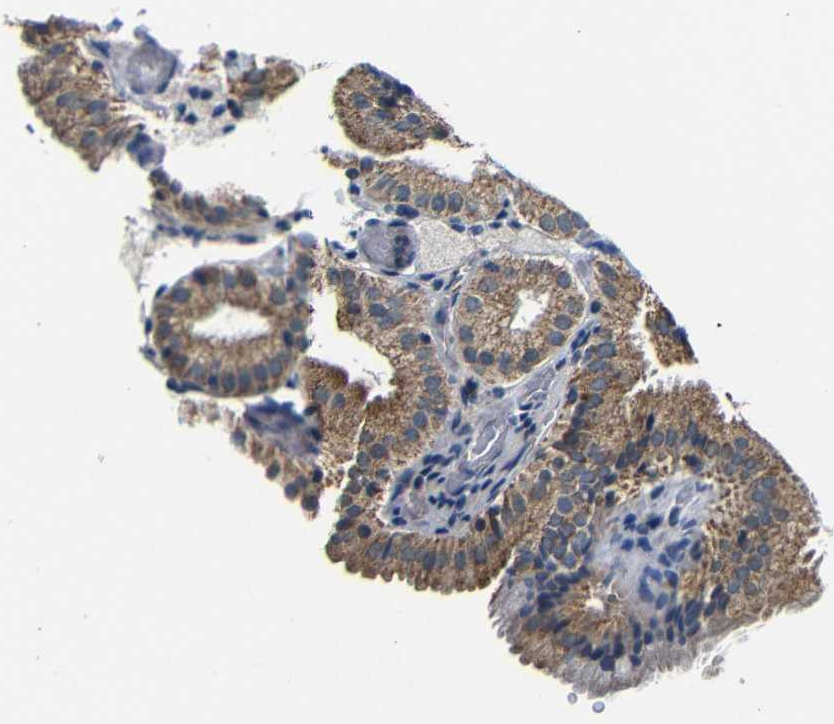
{"staining": {"intensity": "moderate", "quantity": ">75%", "location": "cytoplasmic/membranous"}, "tissue": "gallbladder", "cell_type": "Glandular cells", "image_type": "normal", "snomed": [{"axis": "morphology", "description": "Normal tissue, NOS"}, {"axis": "topography", "description": "Gallbladder"}], "caption": "Immunohistochemistry micrograph of benign gallbladder stained for a protein (brown), which demonstrates medium levels of moderate cytoplasmic/membranous staining in approximately >75% of glandular cells.", "gene": "FKBP14", "patient": {"sex": "male", "age": 54}}